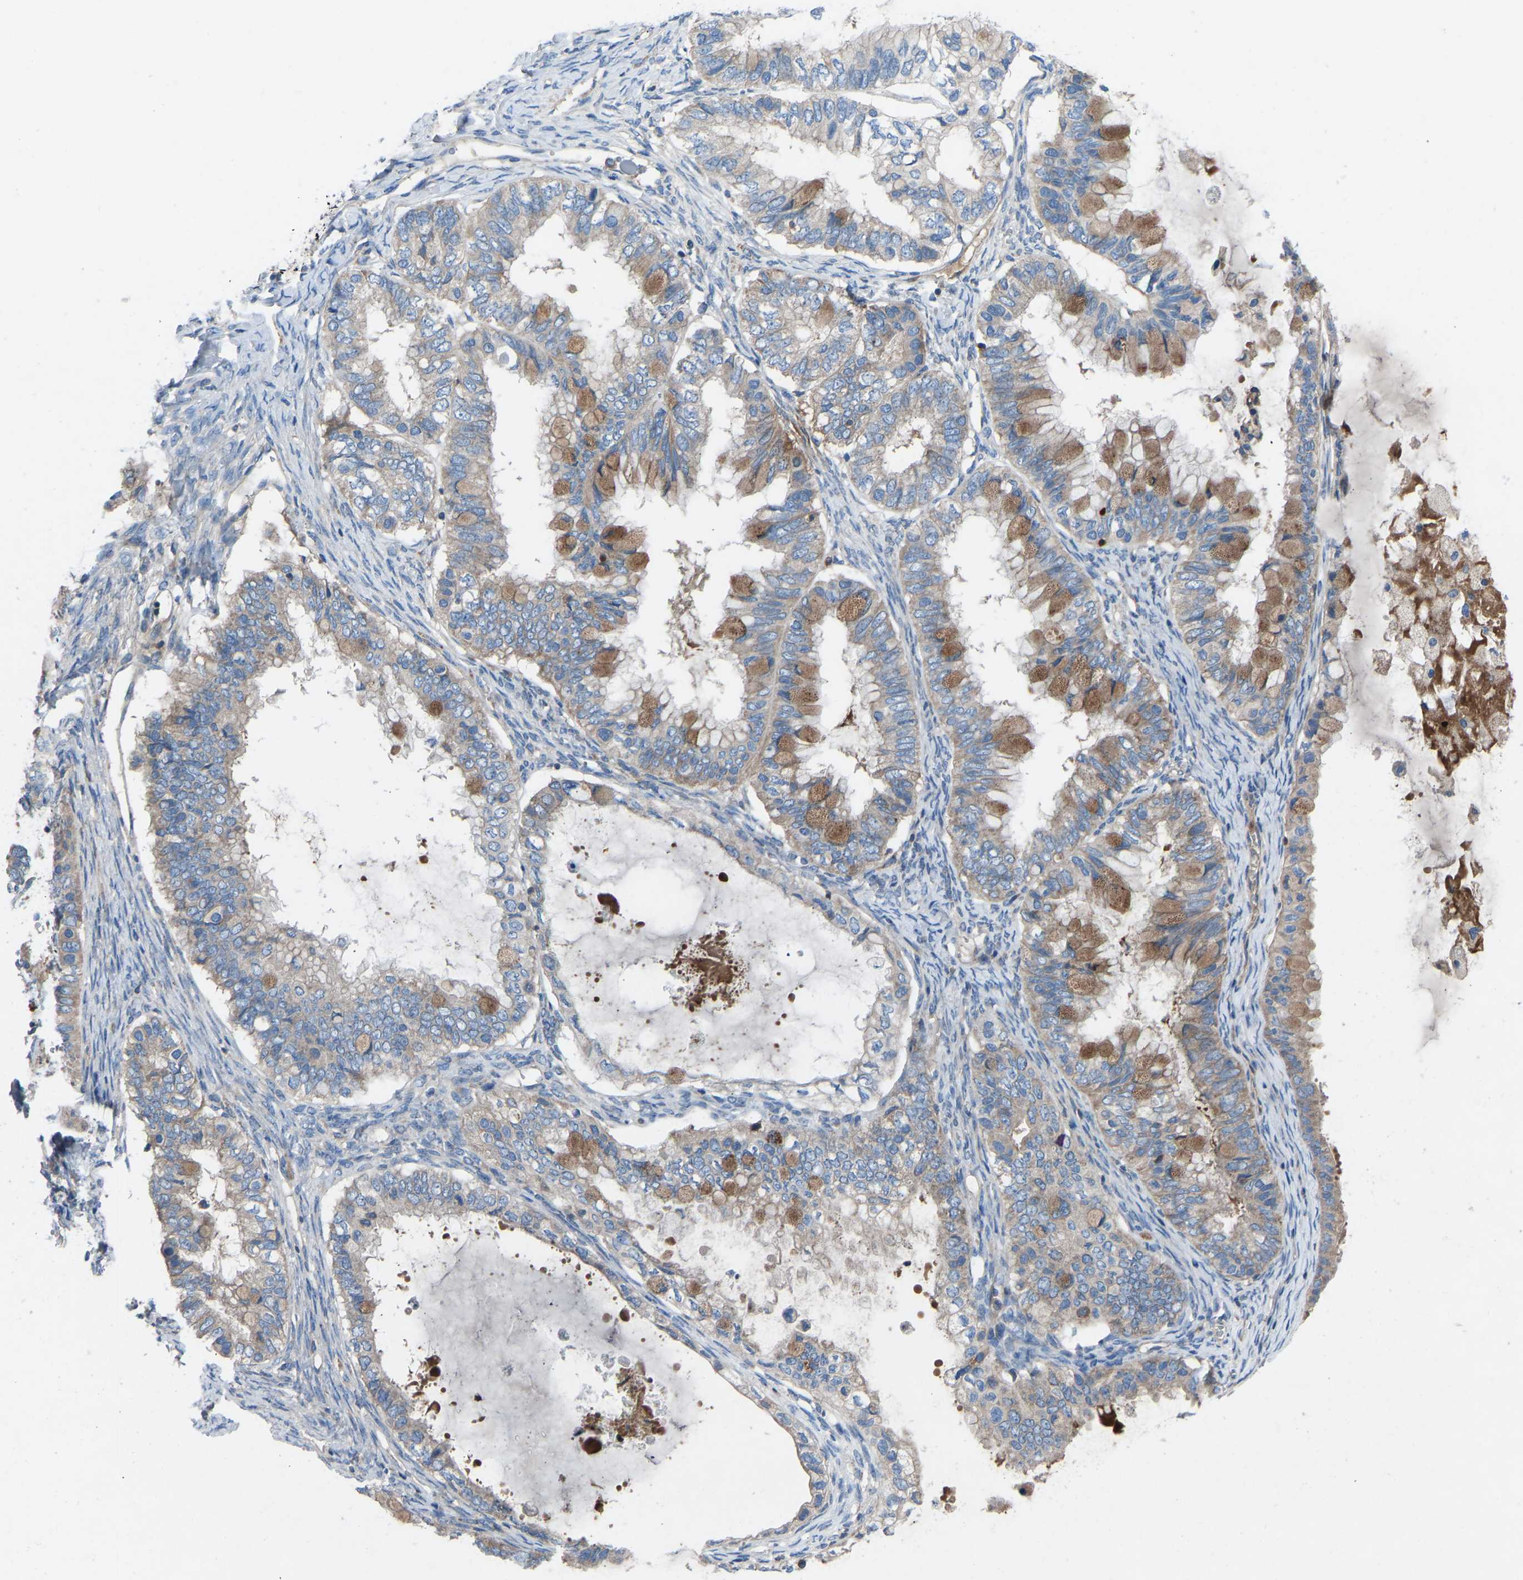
{"staining": {"intensity": "moderate", "quantity": ">75%", "location": "cytoplasmic/membranous"}, "tissue": "ovarian cancer", "cell_type": "Tumor cells", "image_type": "cancer", "snomed": [{"axis": "morphology", "description": "Cystadenocarcinoma, mucinous, NOS"}, {"axis": "topography", "description": "Ovary"}], "caption": "Immunohistochemical staining of human ovarian mucinous cystadenocarcinoma demonstrates medium levels of moderate cytoplasmic/membranous expression in about >75% of tumor cells.", "gene": "GRK6", "patient": {"sex": "female", "age": 80}}